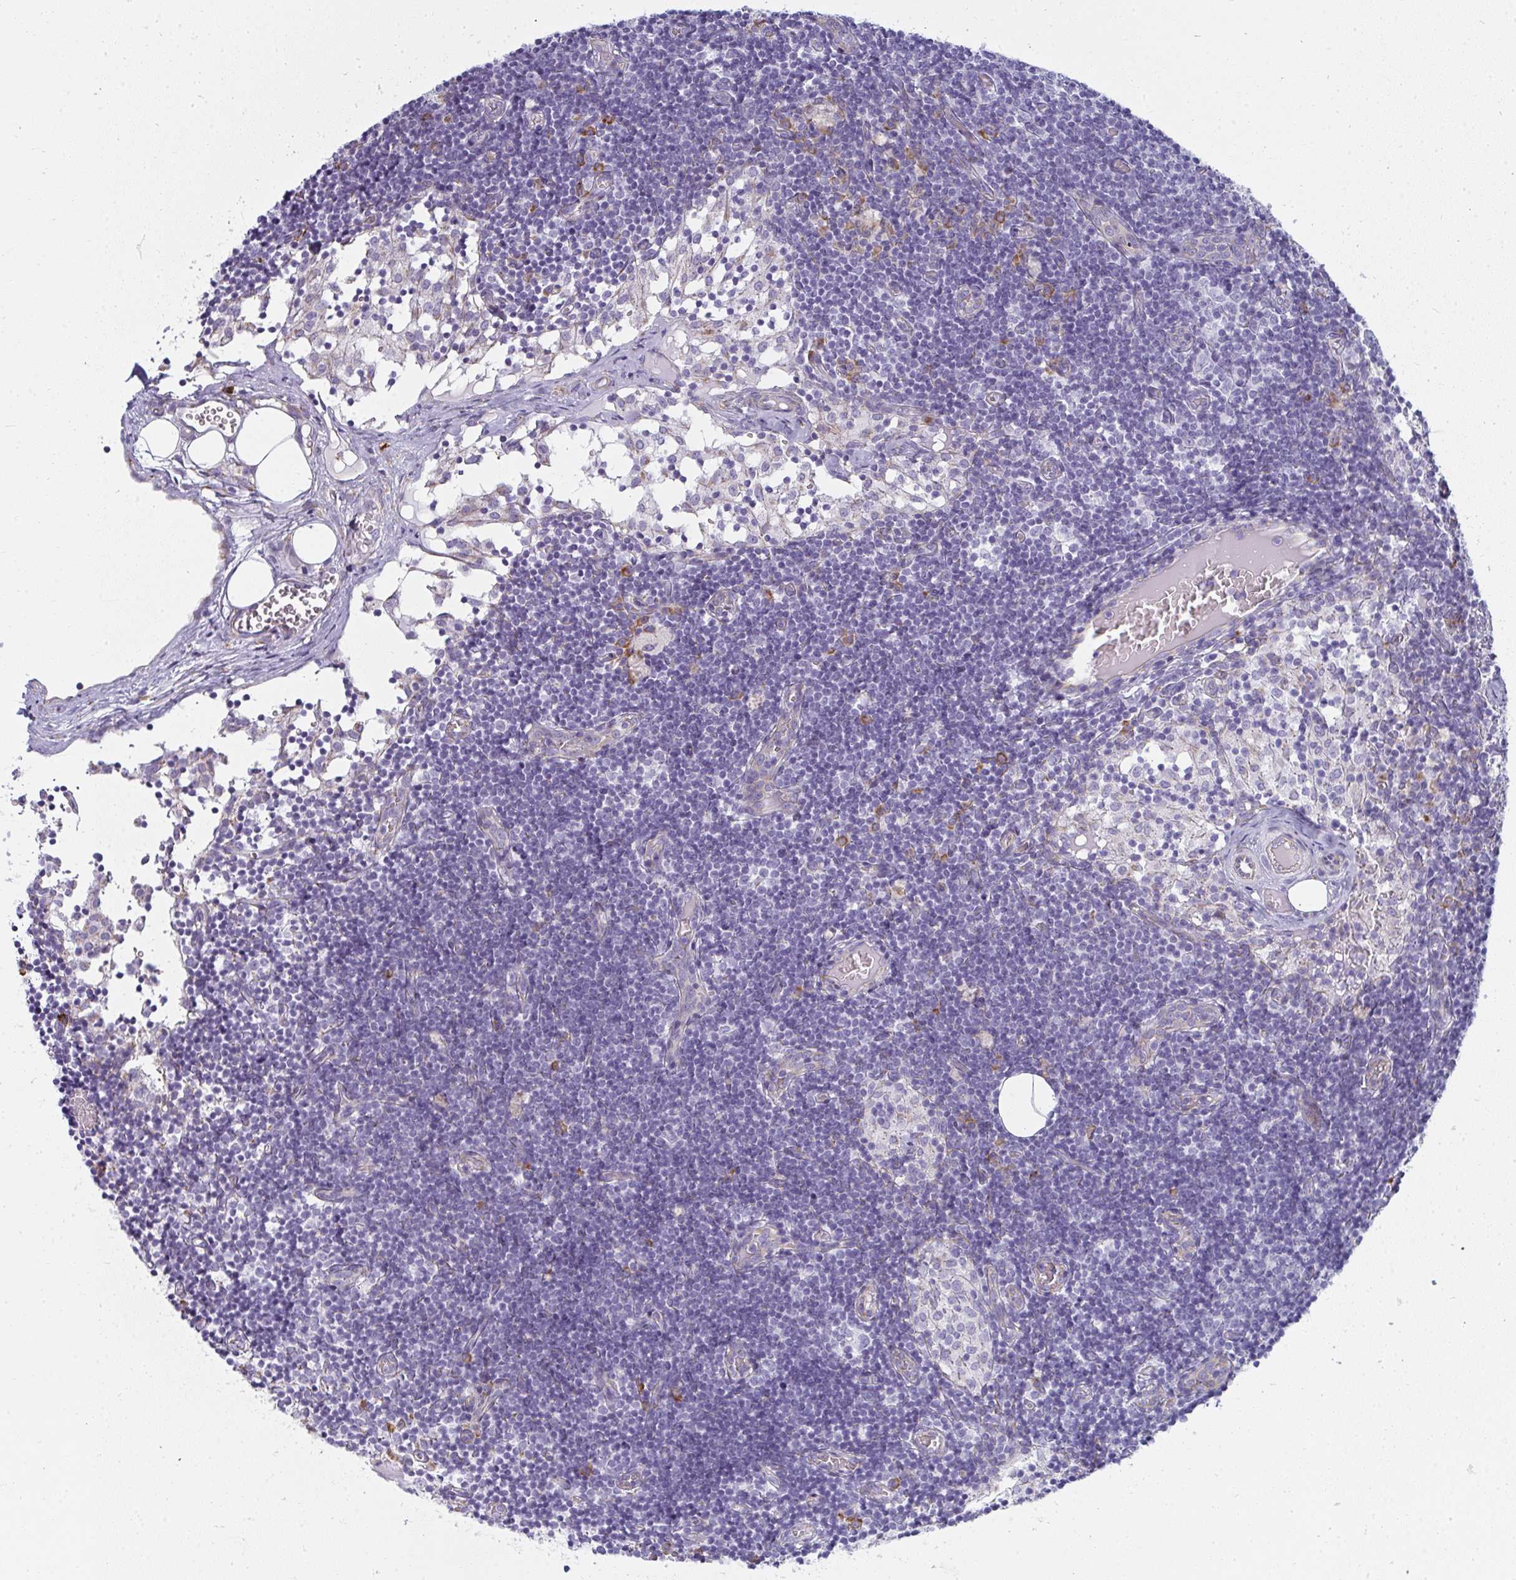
{"staining": {"intensity": "negative", "quantity": "none", "location": "none"}, "tissue": "lymph node", "cell_type": "Germinal center cells", "image_type": "normal", "snomed": [{"axis": "morphology", "description": "Normal tissue, NOS"}, {"axis": "topography", "description": "Lymph node"}], "caption": "A histopathology image of lymph node stained for a protein shows no brown staining in germinal center cells. The staining is performed using DAB brown chromogen with nuclei counter-stained in using hematoxylin.", "gene": "SHROOM1", "patient": {"sex": "female", "age": 31}}